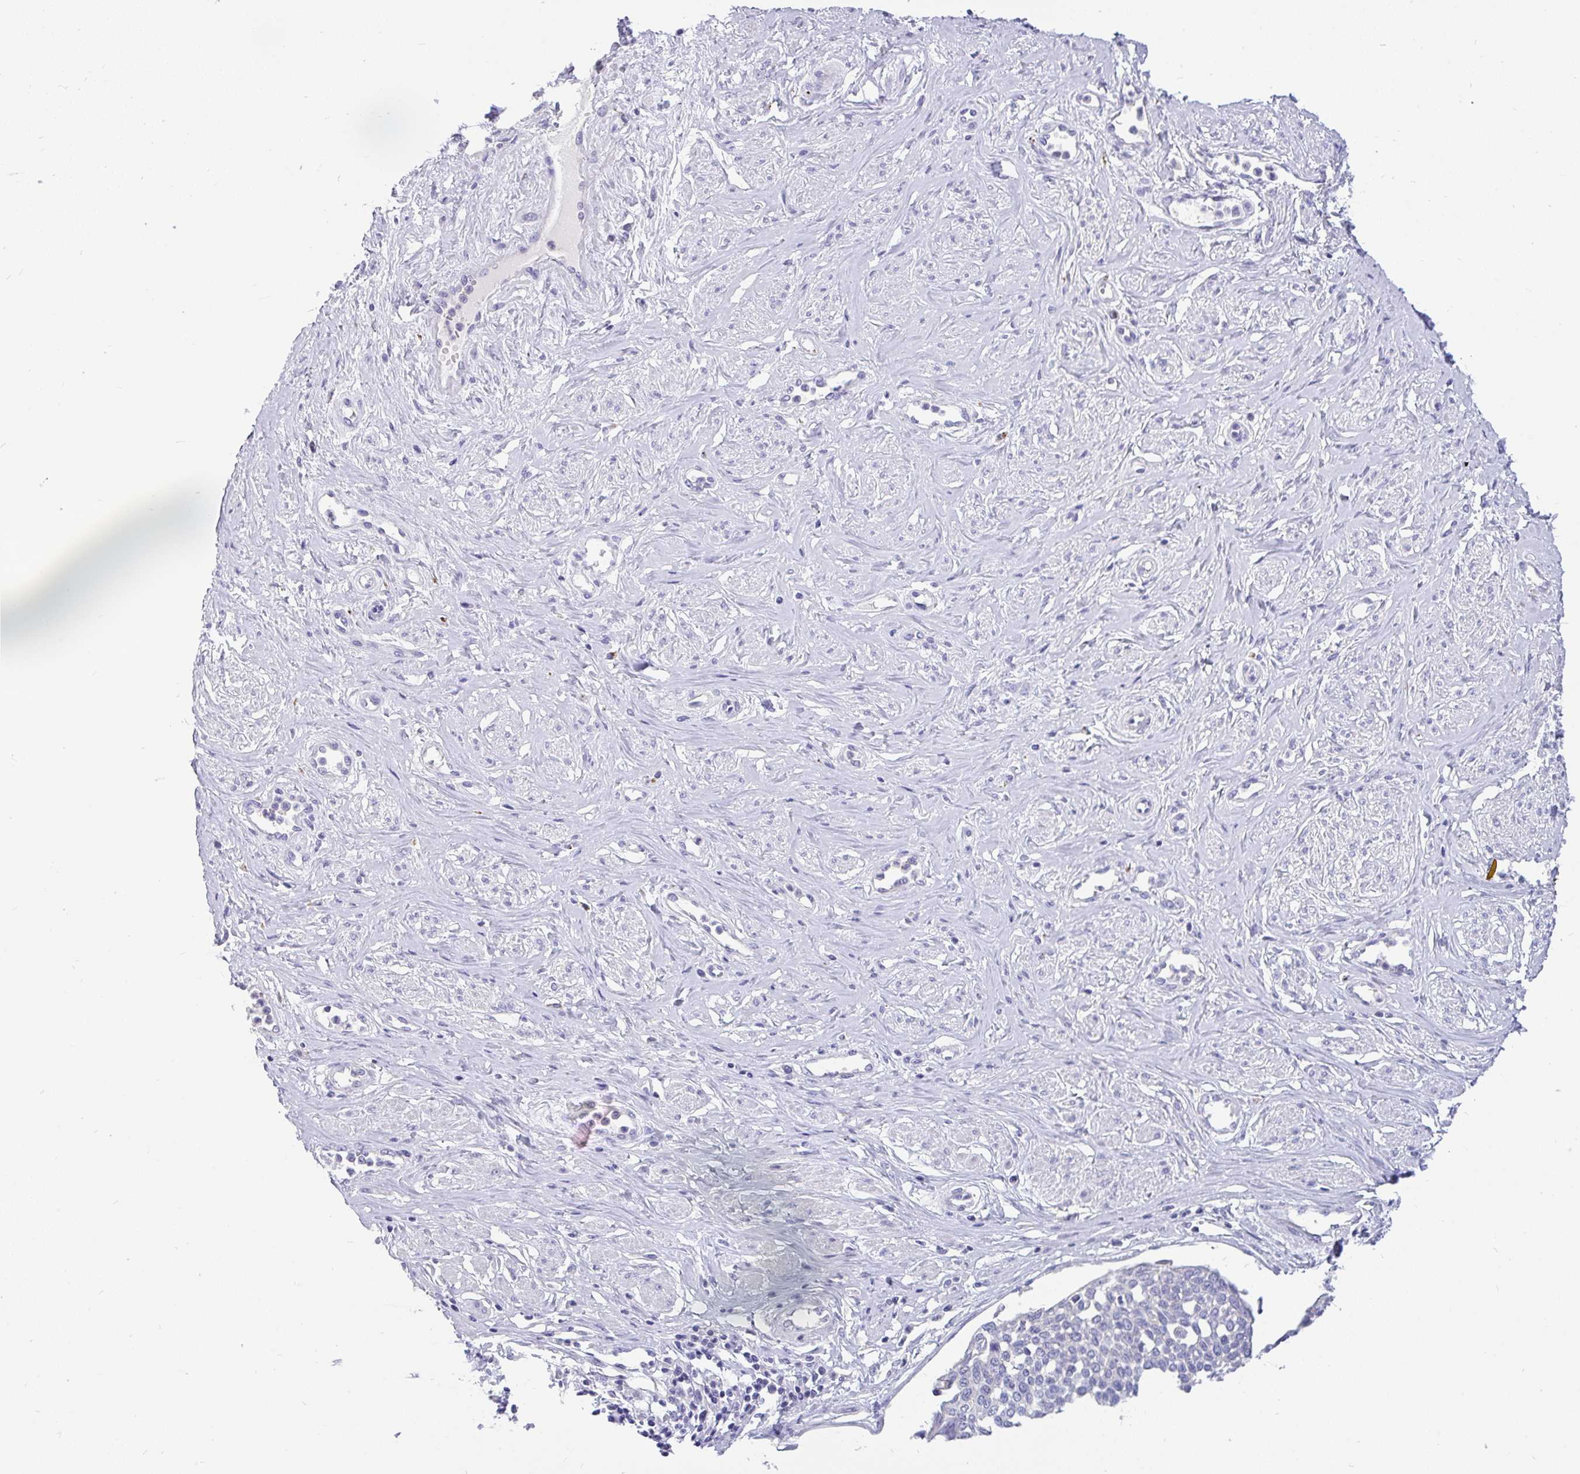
{"staining": {"intensity": "negative", "quantity": "none", "location": "none"}, "tissue": "cervical cancer", "cell_type": "Tumor cells", "image_type": "cancer", "snomed": [{"axis": "morphology", "description": "Squamous cell carcinoma, NOS"}, {"axis": "topography", "description": "Cervix"}], "caption": "The photomicrograph demonstrates no staining of tumor cells in squamous cell carcinoma (cervical).", "gene": "INTS5", "patient": {"sex": "female", "age": 34}}